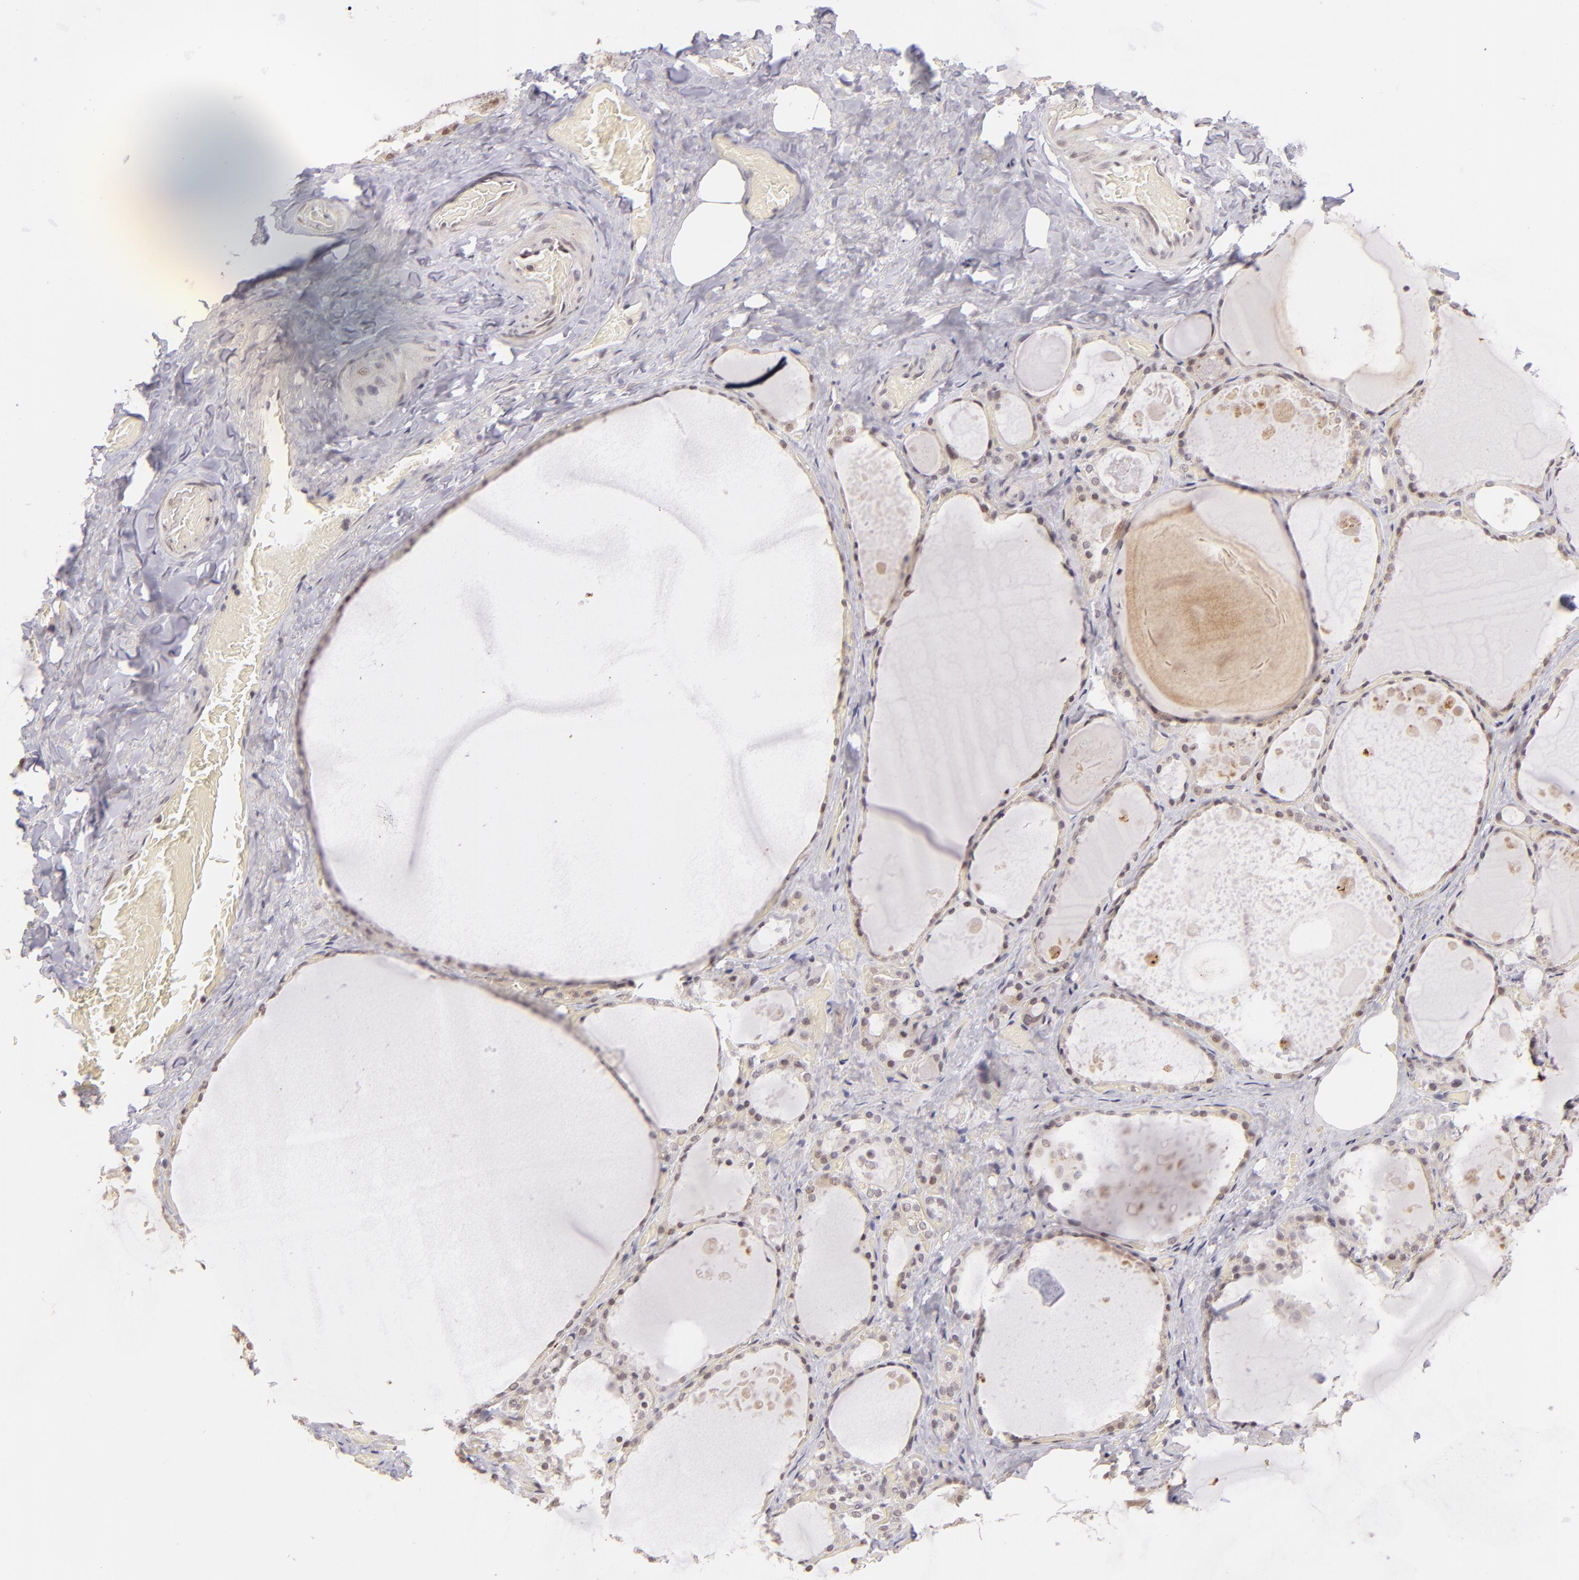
{"staining": {"intensity": "weak", "quantity": "<25%", "location": "nuclear"}, "tissue": "thyroid gland", "cell_type": "Glandular cells", "image_type": "normal", "snomed": [{"axis": "morphology", "description": "Normal tissue, NOS"}, {"axis": "topography", "description": "Thyroid gland"}], "caption": "An image of human thyroid gland is negative for staining in glandular cells. Nuclei are stained in blue.", "gene": "RARB", "patient": {"sex": "male", "age": 61}}